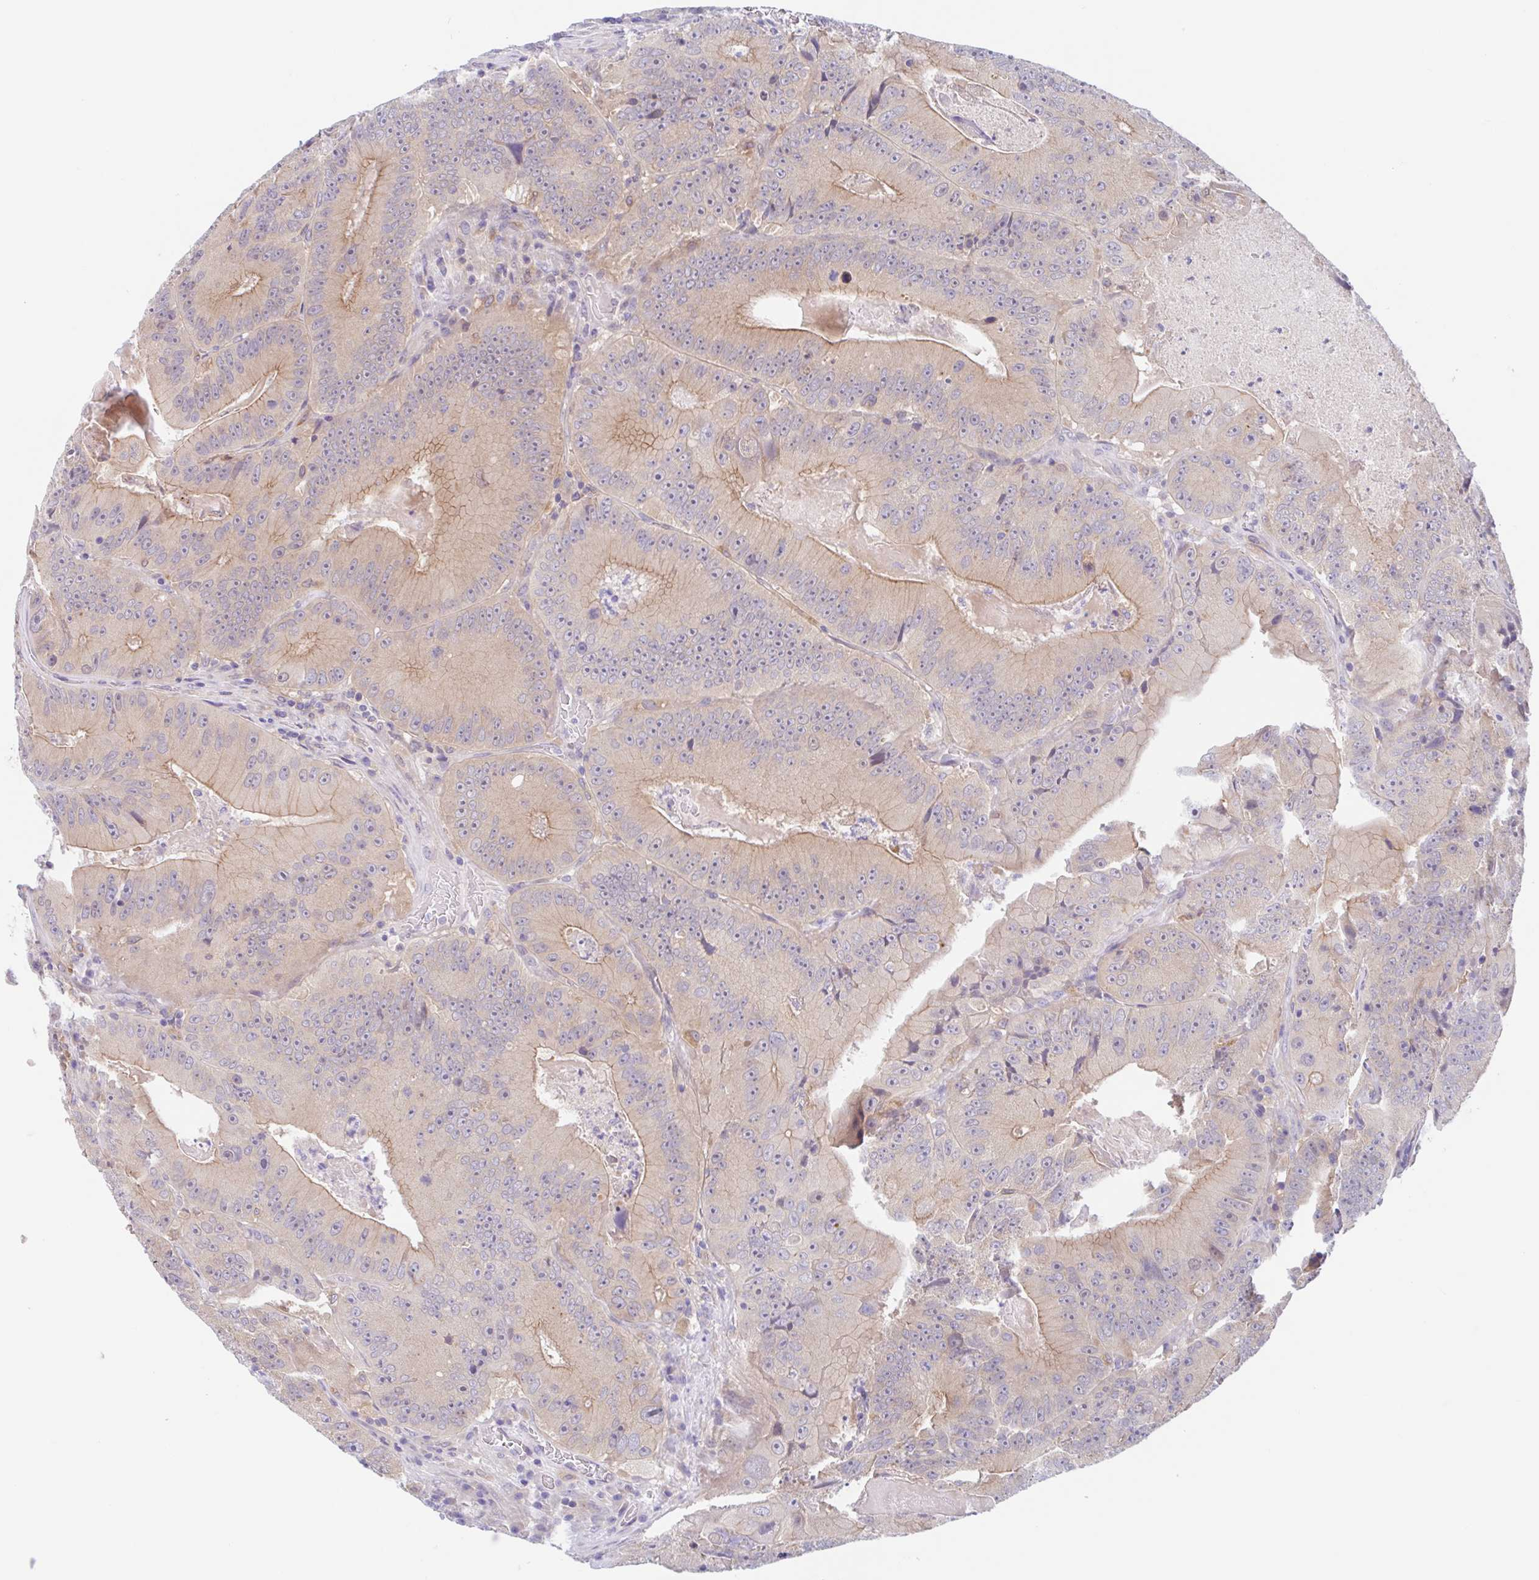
{"staining": {"intensity": "moderate", "quantity": "25%-75%", "location": "cytoplasmic/membranous"}, "tissue": "colorectal cancer", "cell_type": "Tumor cells", "image_type": "cancer", "snomed": [{"axis": "morphology", "description": "Adenocarcinoma, NOS"}, {"axis": "topography", "description": "Colon"}], "caption": "Protein staining demonstrates moderate cytoplasmic/membranous staining in about 25%-75% of tumor cells in colorectal cancer. Immunohistochemistry (ihc) stains the protein of interest in brown and the nuclei are stained blue.", "gene": "TMEM86A", "patient": {"sex": "female", "age": 86}}